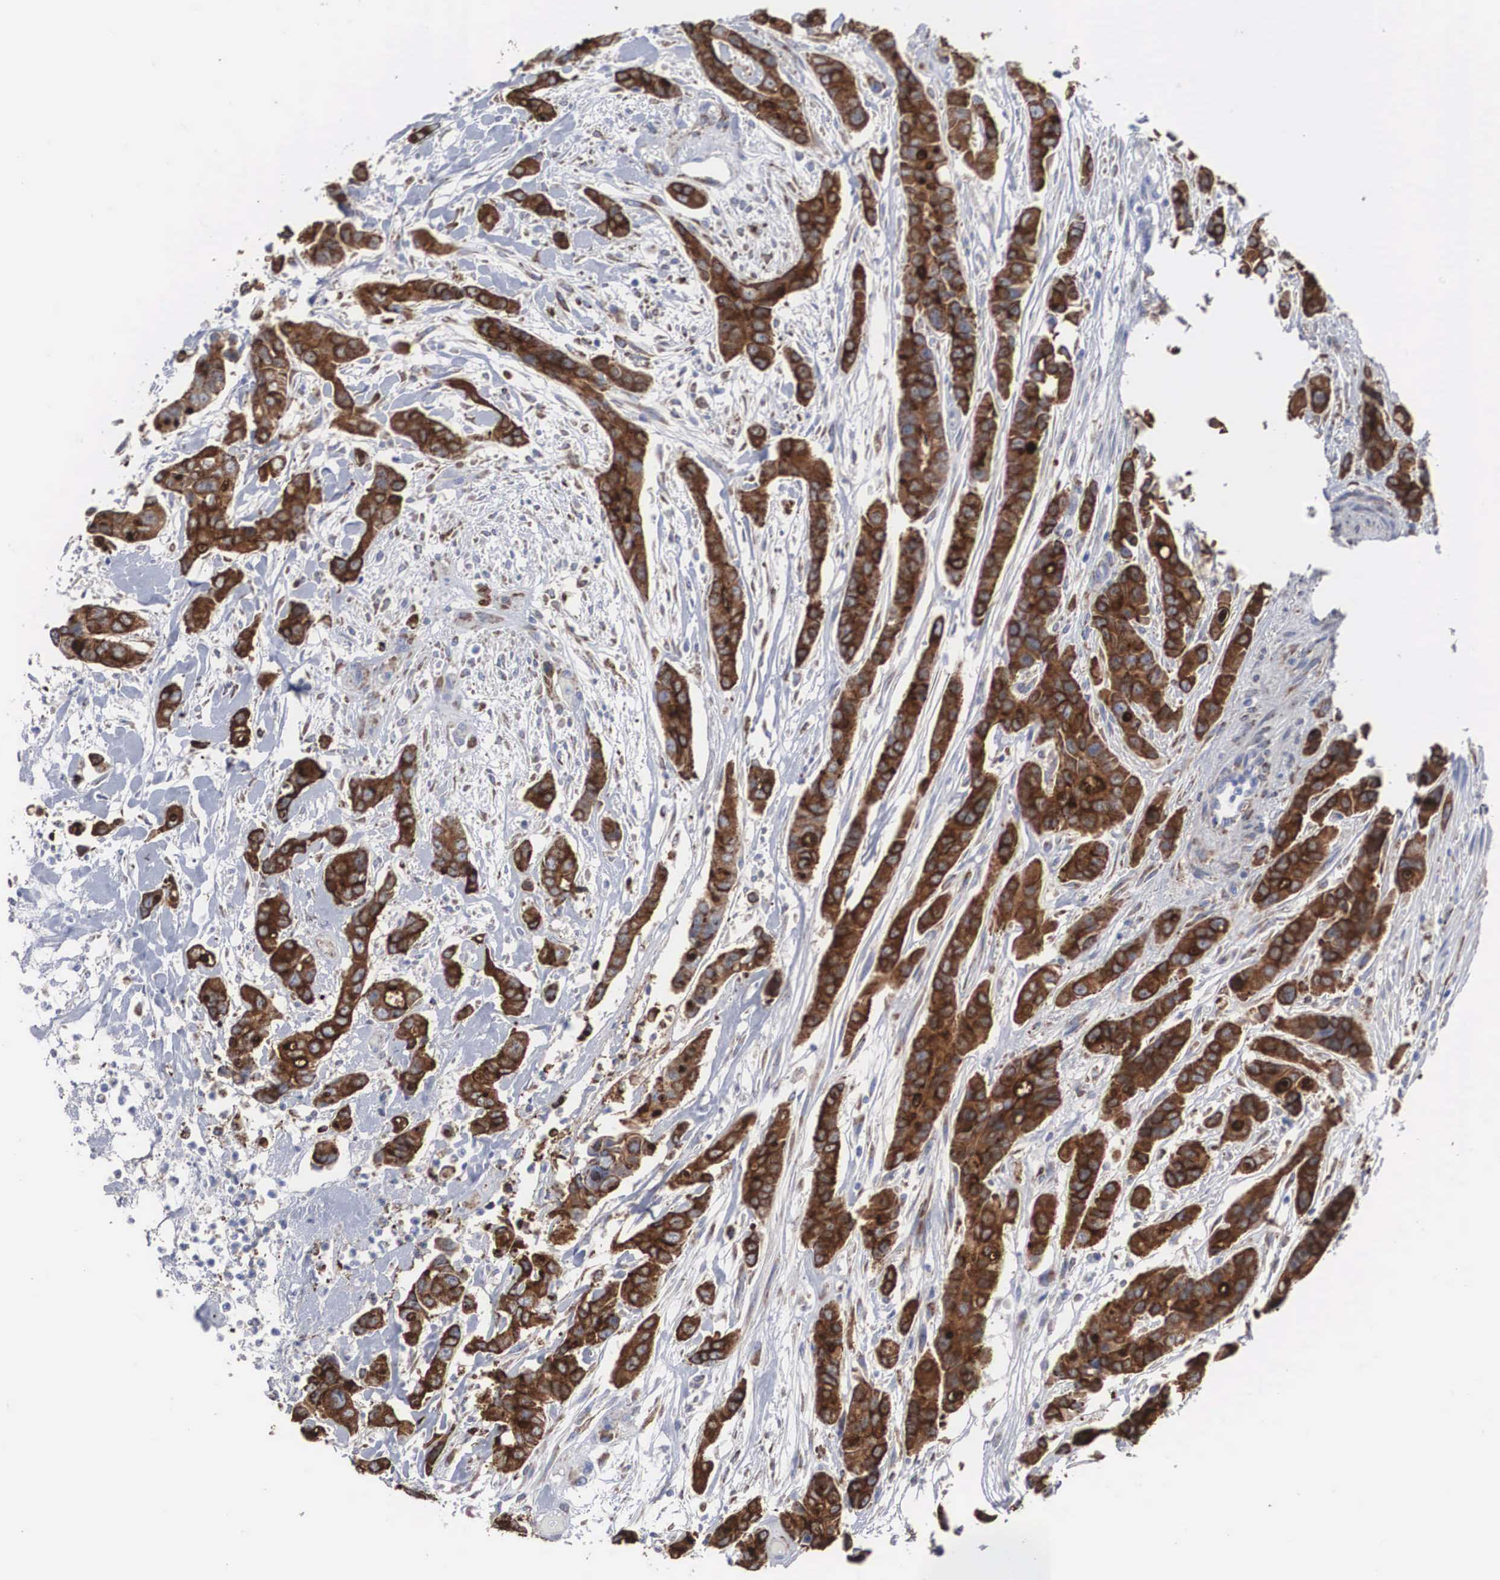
{"staining": {"intensity": "strong", "quantity": ">75%", "location": "cytoplasmic/membranous"}, "tissue": "colorectal cancer", "cell_type": "Tumor cells", "image_type": "cancer", "snomed": [{"axis": "morphology", "description": "Adenocarcinoma, NOS"}, {"axis": "topography", "description": "Colon"}], "caption": "Colorectal cancer (adenocarcinoma) stained with immunohistochemistry (IHC) shows strong cytoplasmic/membranous positivity in about >75% of tumor cells.", "gene": "LGALS3BP", "patient": {"sex": "female", "age": 70}}